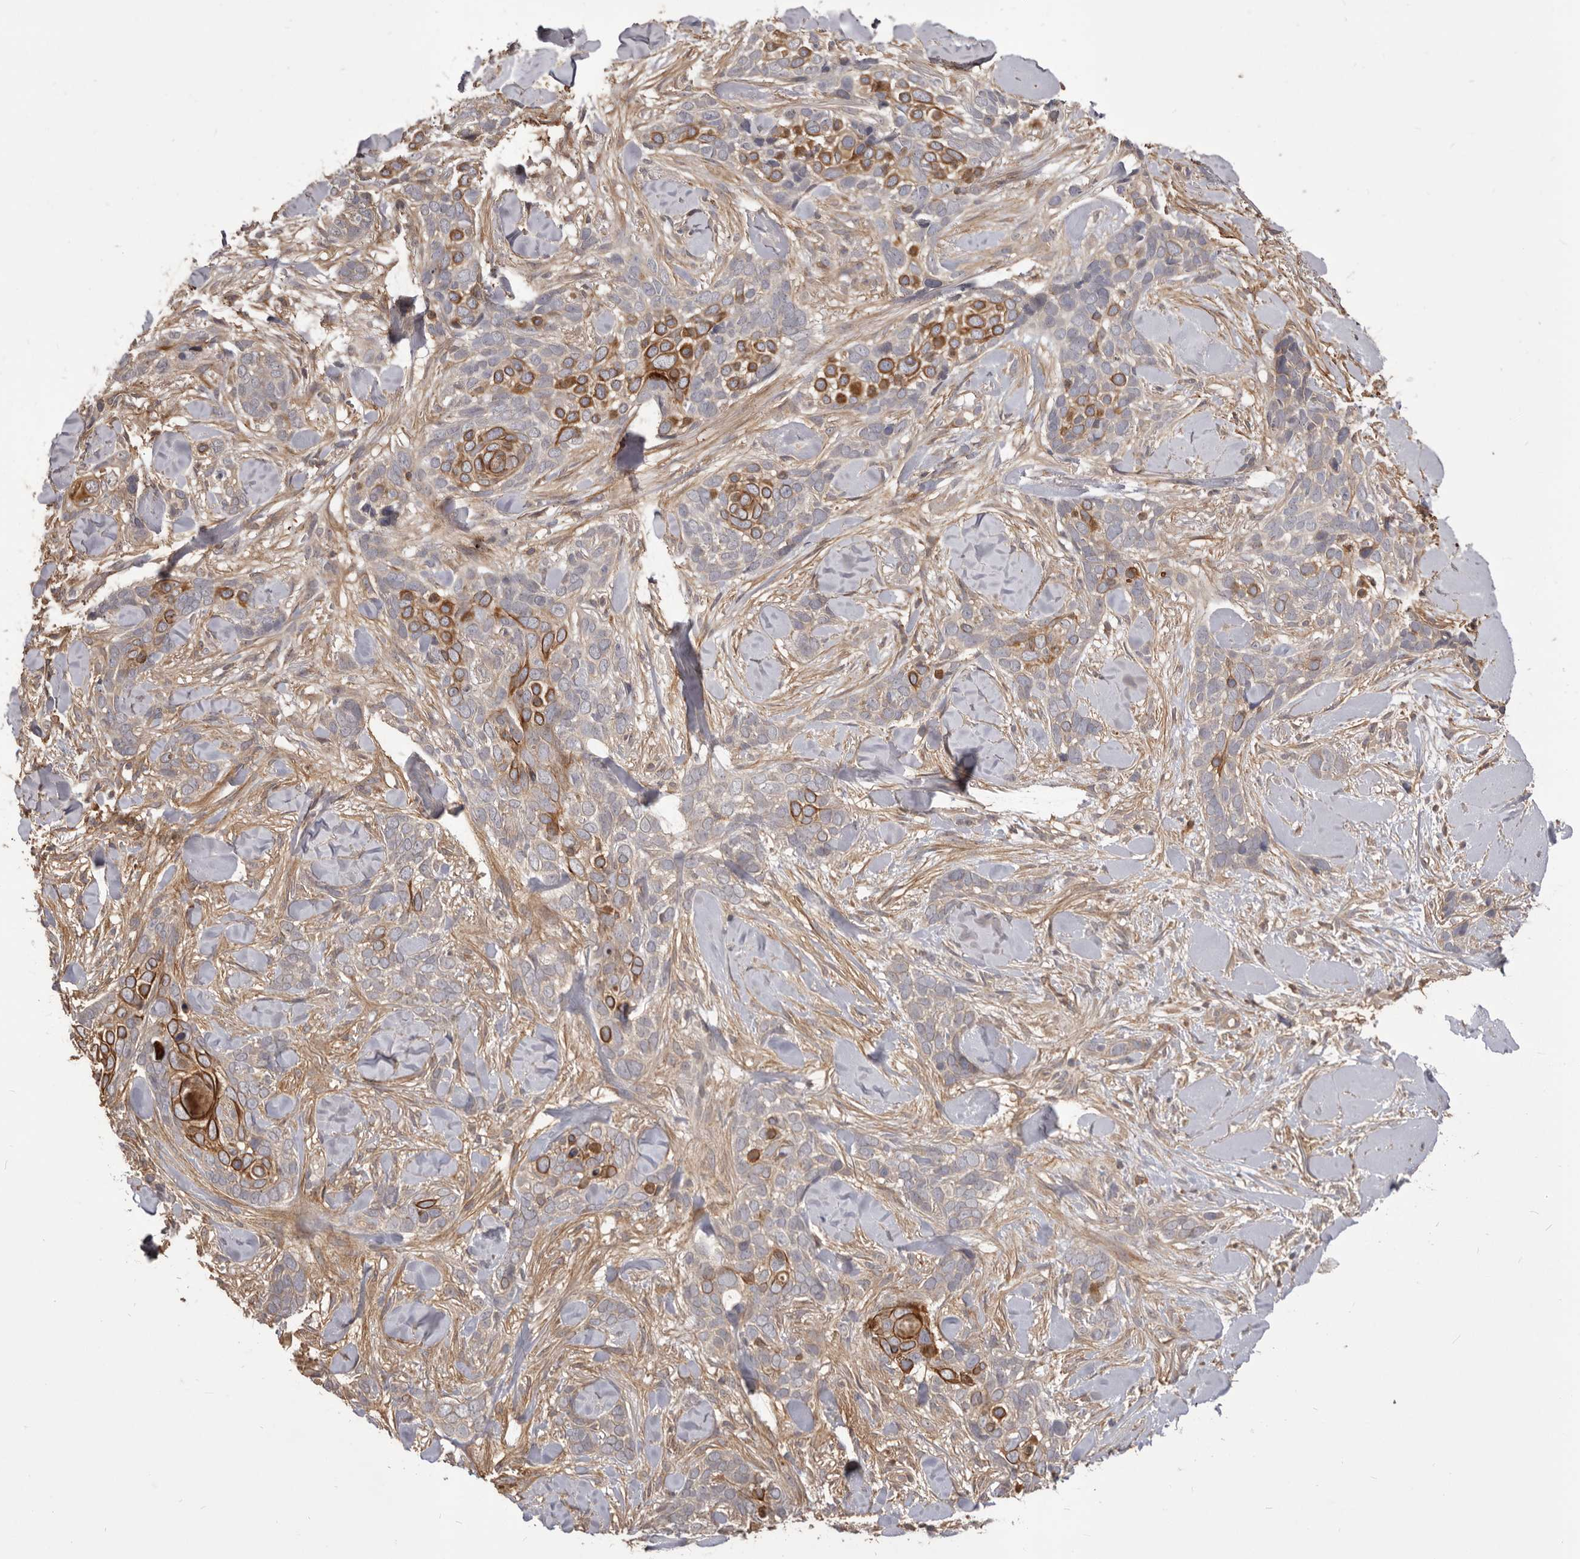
{"staining": {"intensity": "moderate", "quantity": "<25%", "location": "cytoplasmic/membranous"}, "tissue": "skin cancer", "cell_type": "Tumor cells", "image_type": "cancer", "snomed": [{"axis": "morphology", "description": "Basal cell carcinoma"}, {"axis": "topography", "description": "Skin"}], "caption": "Tumor cells reveal low levels of moderate cytoplasmic/membranous staining in about <25% of cells in human skin cancer.", "gene": "GLIPR2", "patient": {"sex": "female", "age": 82}}